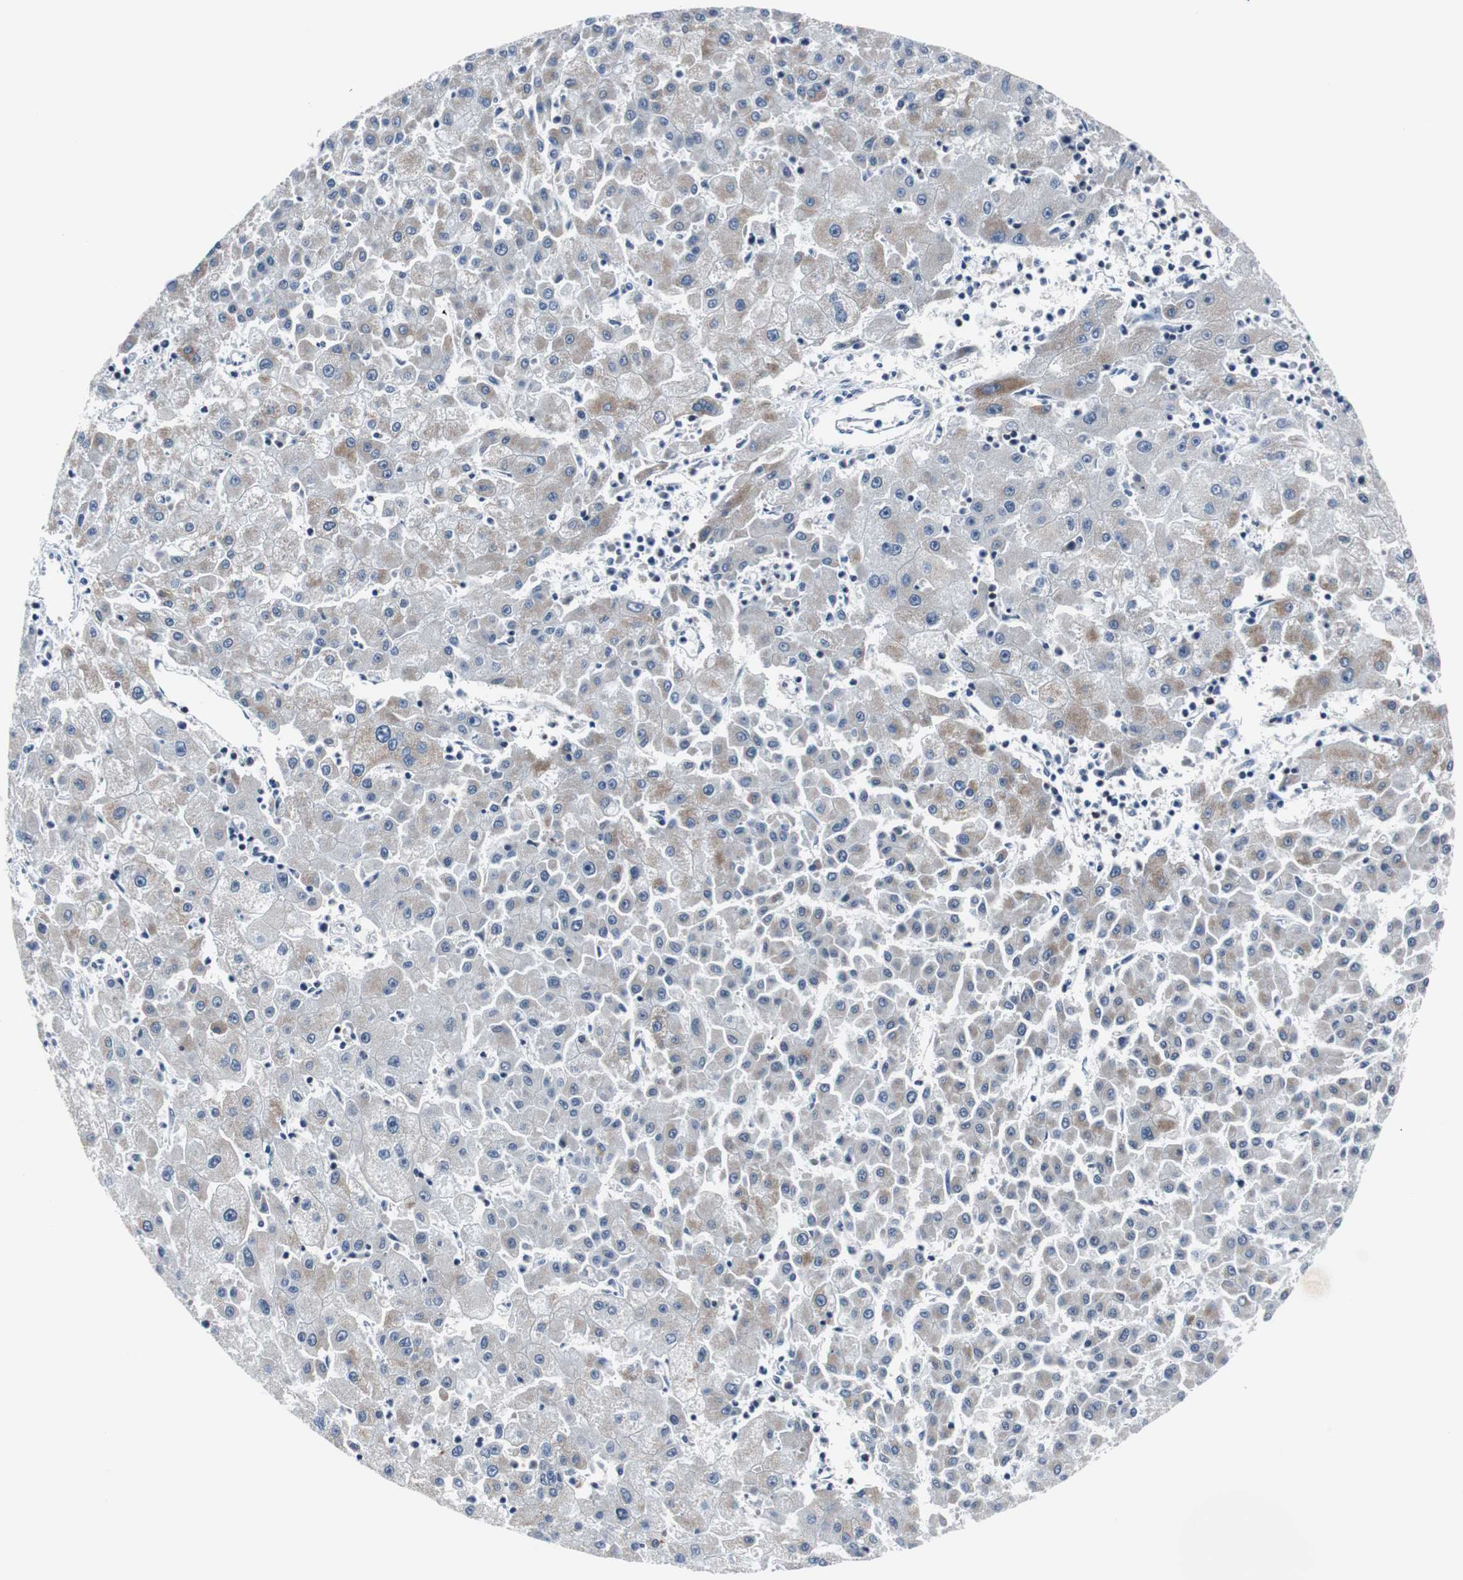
{"staining": {"intensity": "weak", "quantity": "<25%", "location": "cytoplasmic/membranous"}, "tissue": "liver cancer", "cell_type": "Tumor cells", "image_type": "cancer", "snomed": [{"axis": "morphology", "description": "Carcinoma, Hepatocellular, NOS"}, {"axis": "topography", "description": "Liver"}], "caption": "Hepatocellular carcinoma (liver) was stained to show a protein in brown. There is no significant expression in tumor cells. (DAB (3,3'-diaminobenzidine) immunohistochemistry (IHC) visualized using brightfield microscopy, high magnification).", "gene": "ZHX2", "patient": {"sex": "male", "age": 72}}